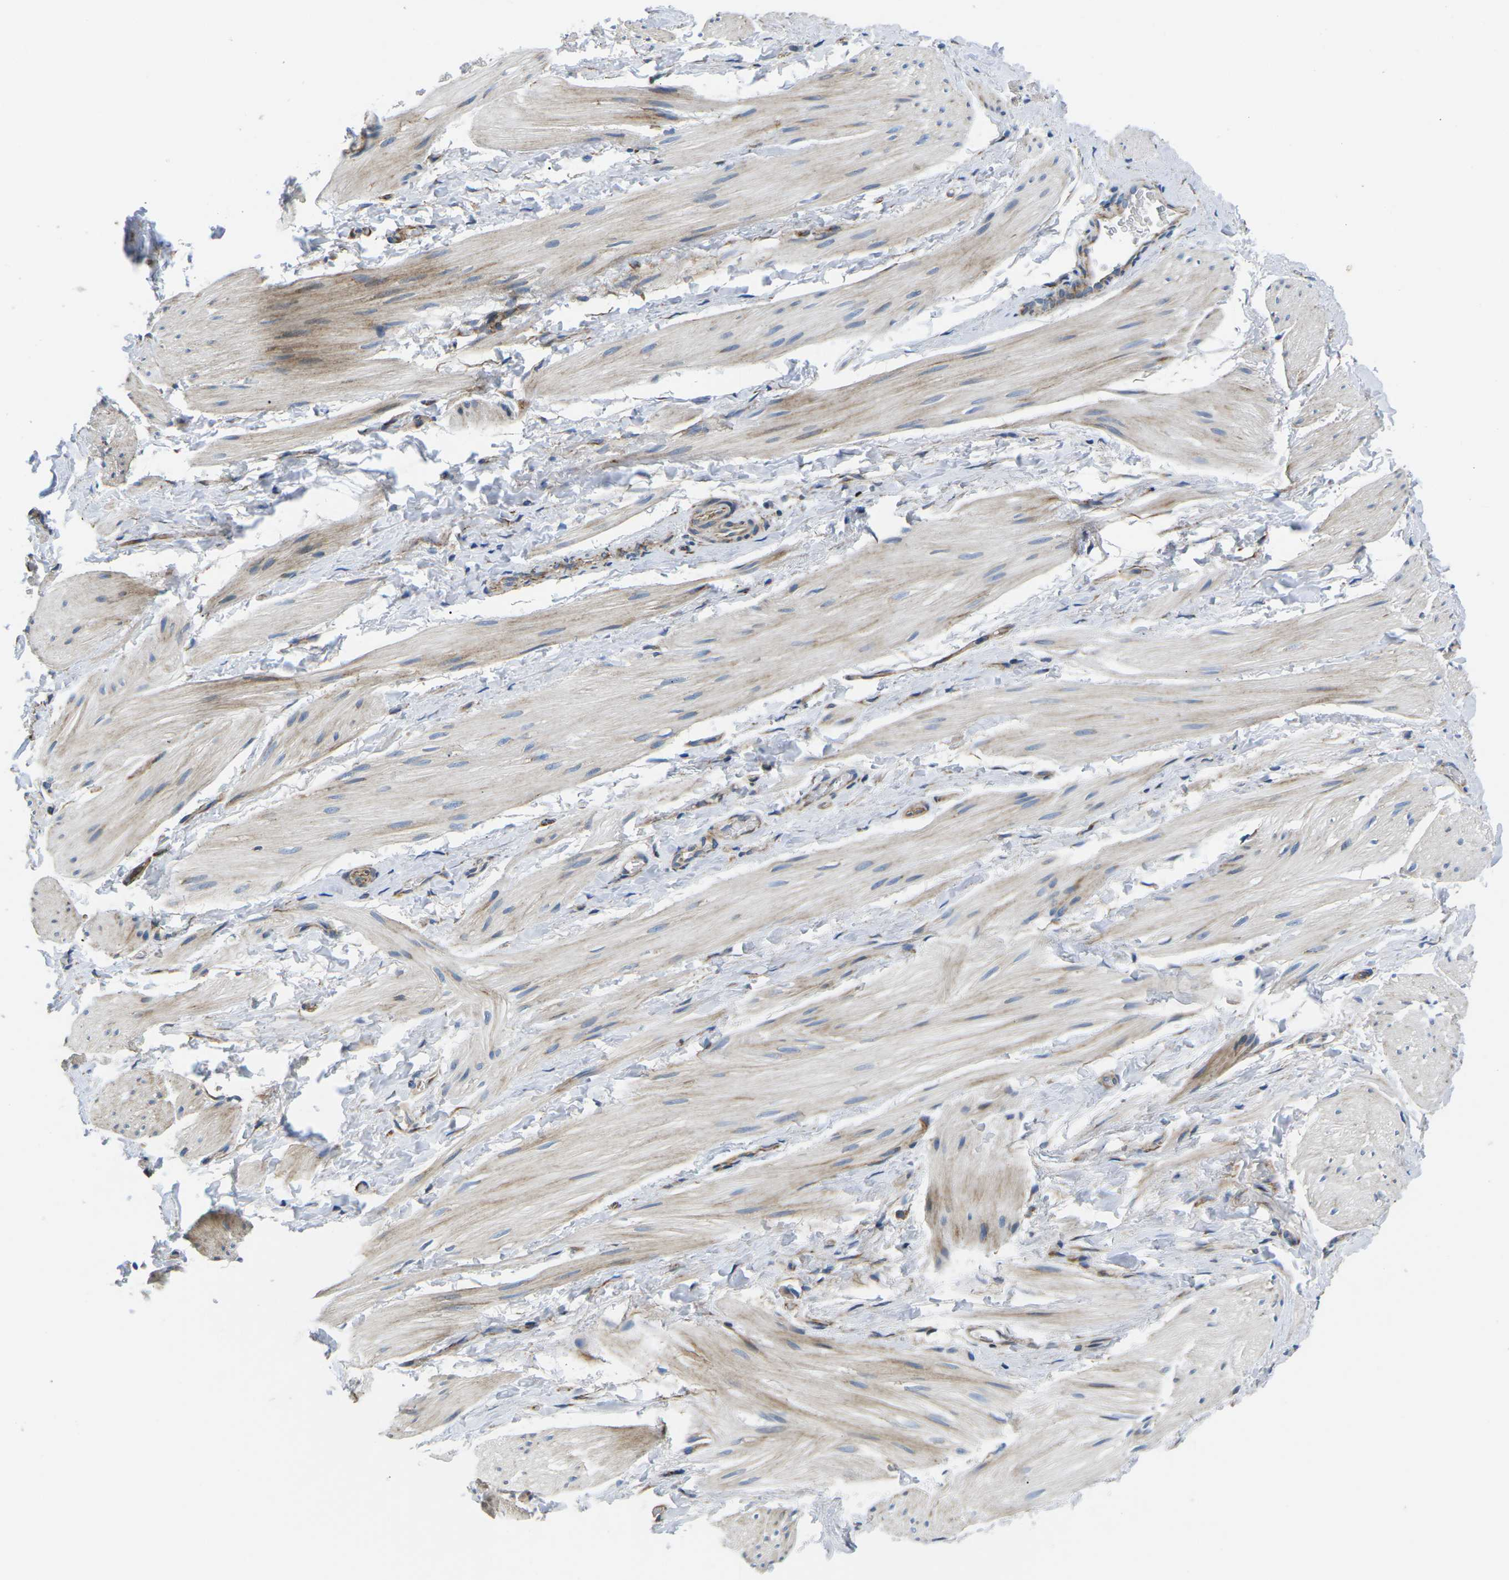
{"staining": {"intensity": "weak", "quantity": "25%-75%", "location": "cytoplasmic/membranous"}, "tissue": "smooth muscle", "cell_type": "Smooth muscle cells", "image_type": "normal", "snomed": [{"axis": "morphology", "description": "Normal tissue, NOS"}, {"axis": "topography", "description": "Smooth muscle"}], "caption": "Smooth muscle was stained to show a protein in brown. There is low levels of weak cytoplasmic/membranous positivity in about 25%-75% of smooth muscle cells. The staining was performed using DAB to visualize the protein expression in brown, while the nuclei were stained in blue with hematoxylin (Magnification: 20x).", "gene": "TMEFF2", "patient": {"sex": "male", "age": 16}}